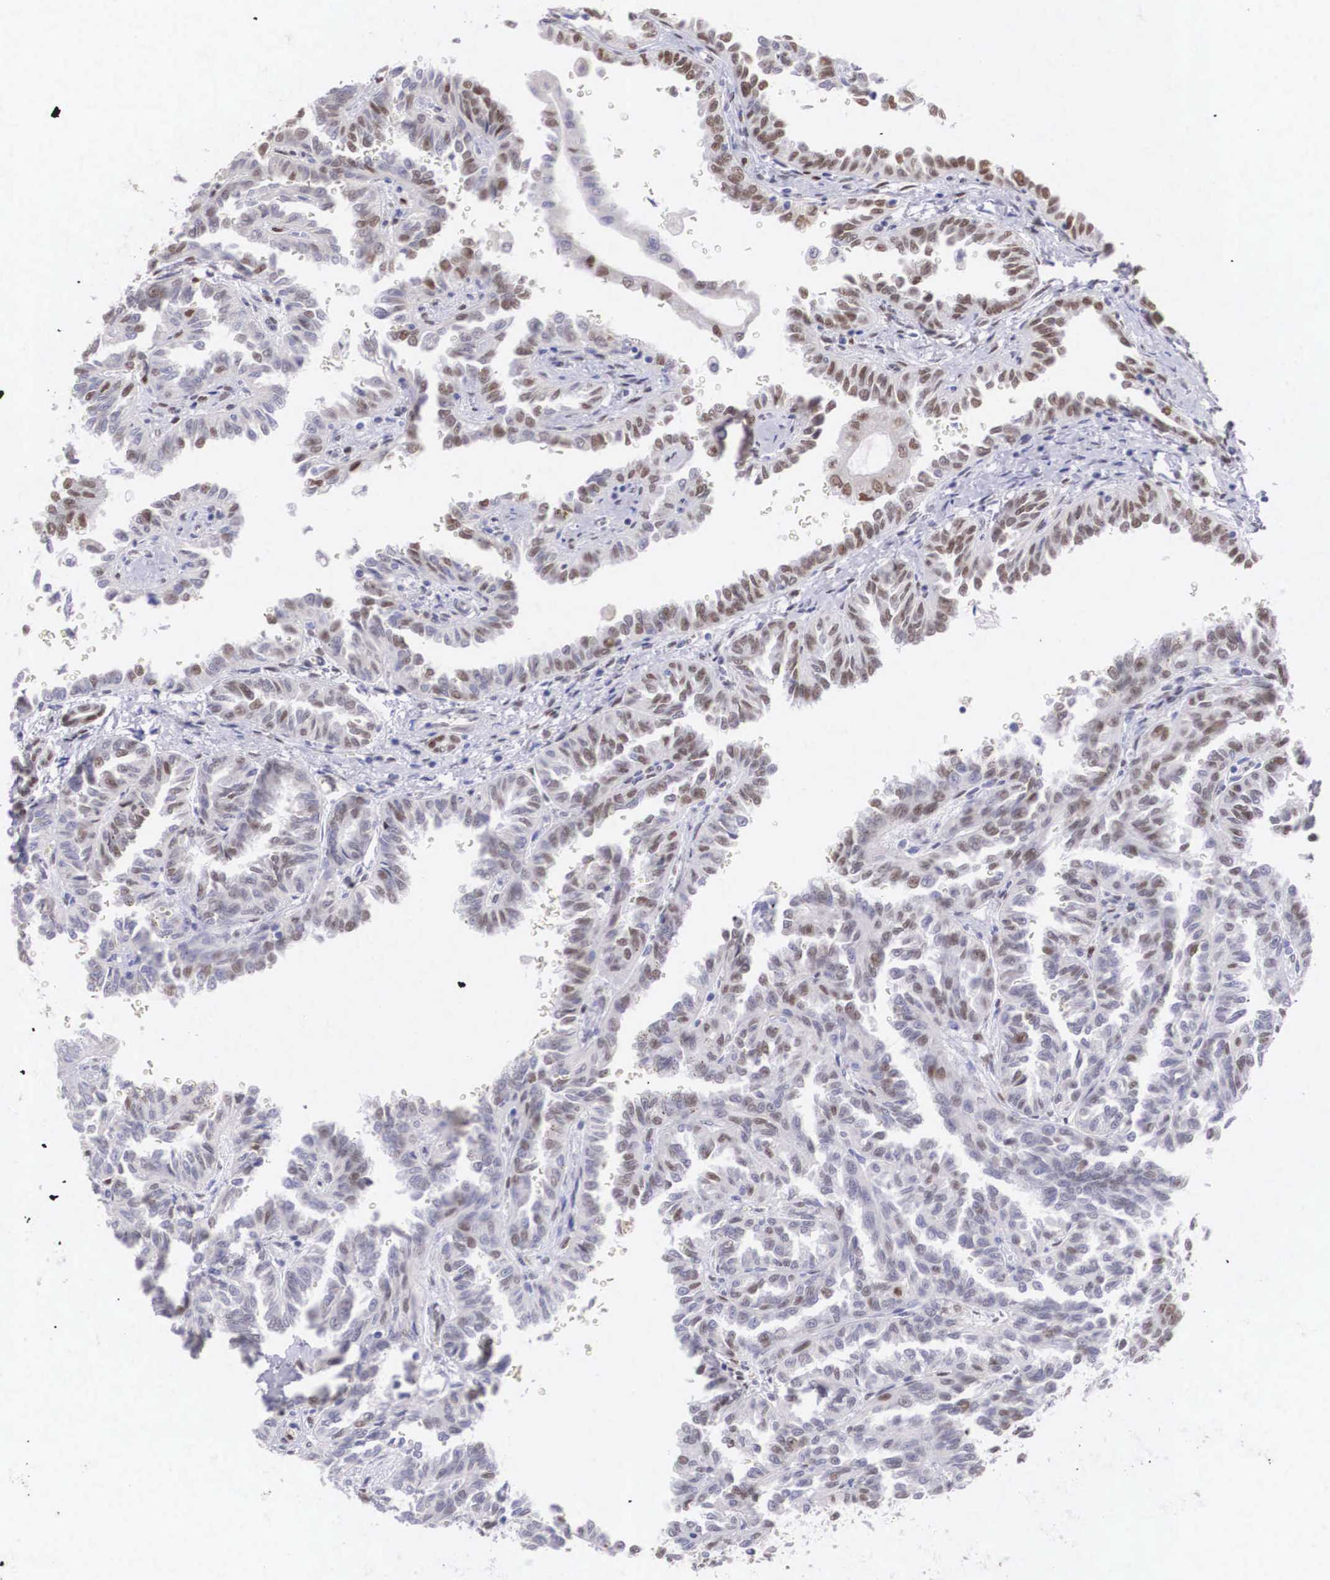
{"staining": {"intensity": "moderate", "quantity": "25%-75%", "location": "nuclear"}, "tissue": "renal cancer", "cell_type": "Tumor cells", "image_type": "cancer", "snomed": [{"axis": "morphology", "description": "Inflammation, NOS"}, {"axis": "morphology", "description": "Adenocarcinoma, NOS"}, {"axis": "topography", "description": "Kidney"}], "caption": "A photomicrograph showing moderate nuclear staining in approximately 25%-75% of tumor cells in renal cancer (adenocarcinoma), as visualized by brown immunohistochemical staining.", "gene": "HMGN5", "patient": {"sex": "male", "age": 68}}